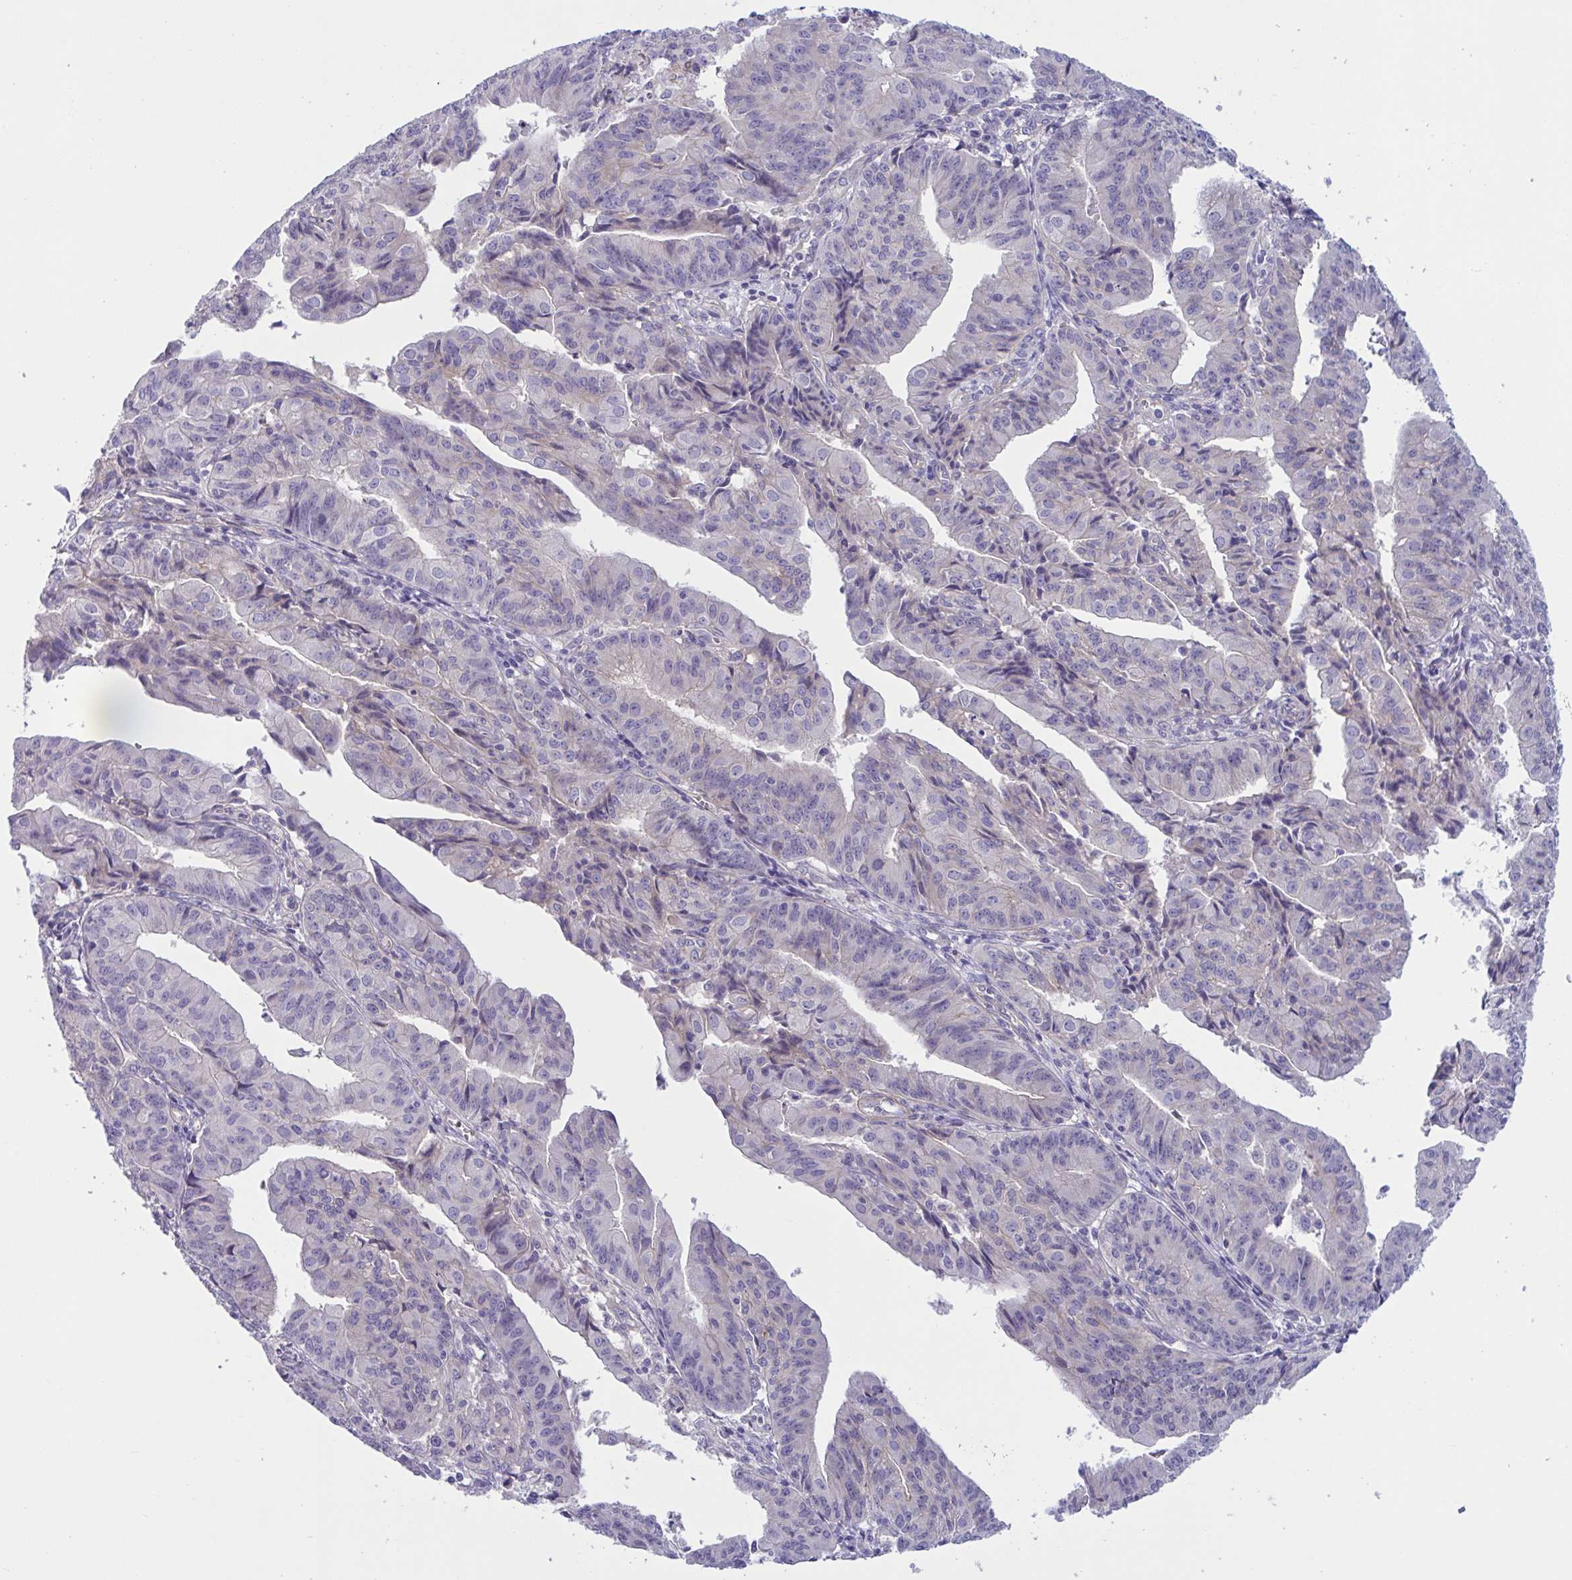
{"staining": {"intensity": "negative", "quantity": "none", "location": "none"}, "tissue": "endometrial cancer", "cell_type": "Tumor cells", "image_type": "cancer", "snomed": [{"axis": "morphology", "description": "Adenocarcinoma, NOS"}, {"axis": "topography", "description": "Endometrium"}], "caption": "Immunohistochemical staining of human endometrial cancer (adenocarcinoma) demonstrates no significant positivity in tumor cells.", "gene": "TTC7B", "patient": {"sex": "female", "age": 56}}